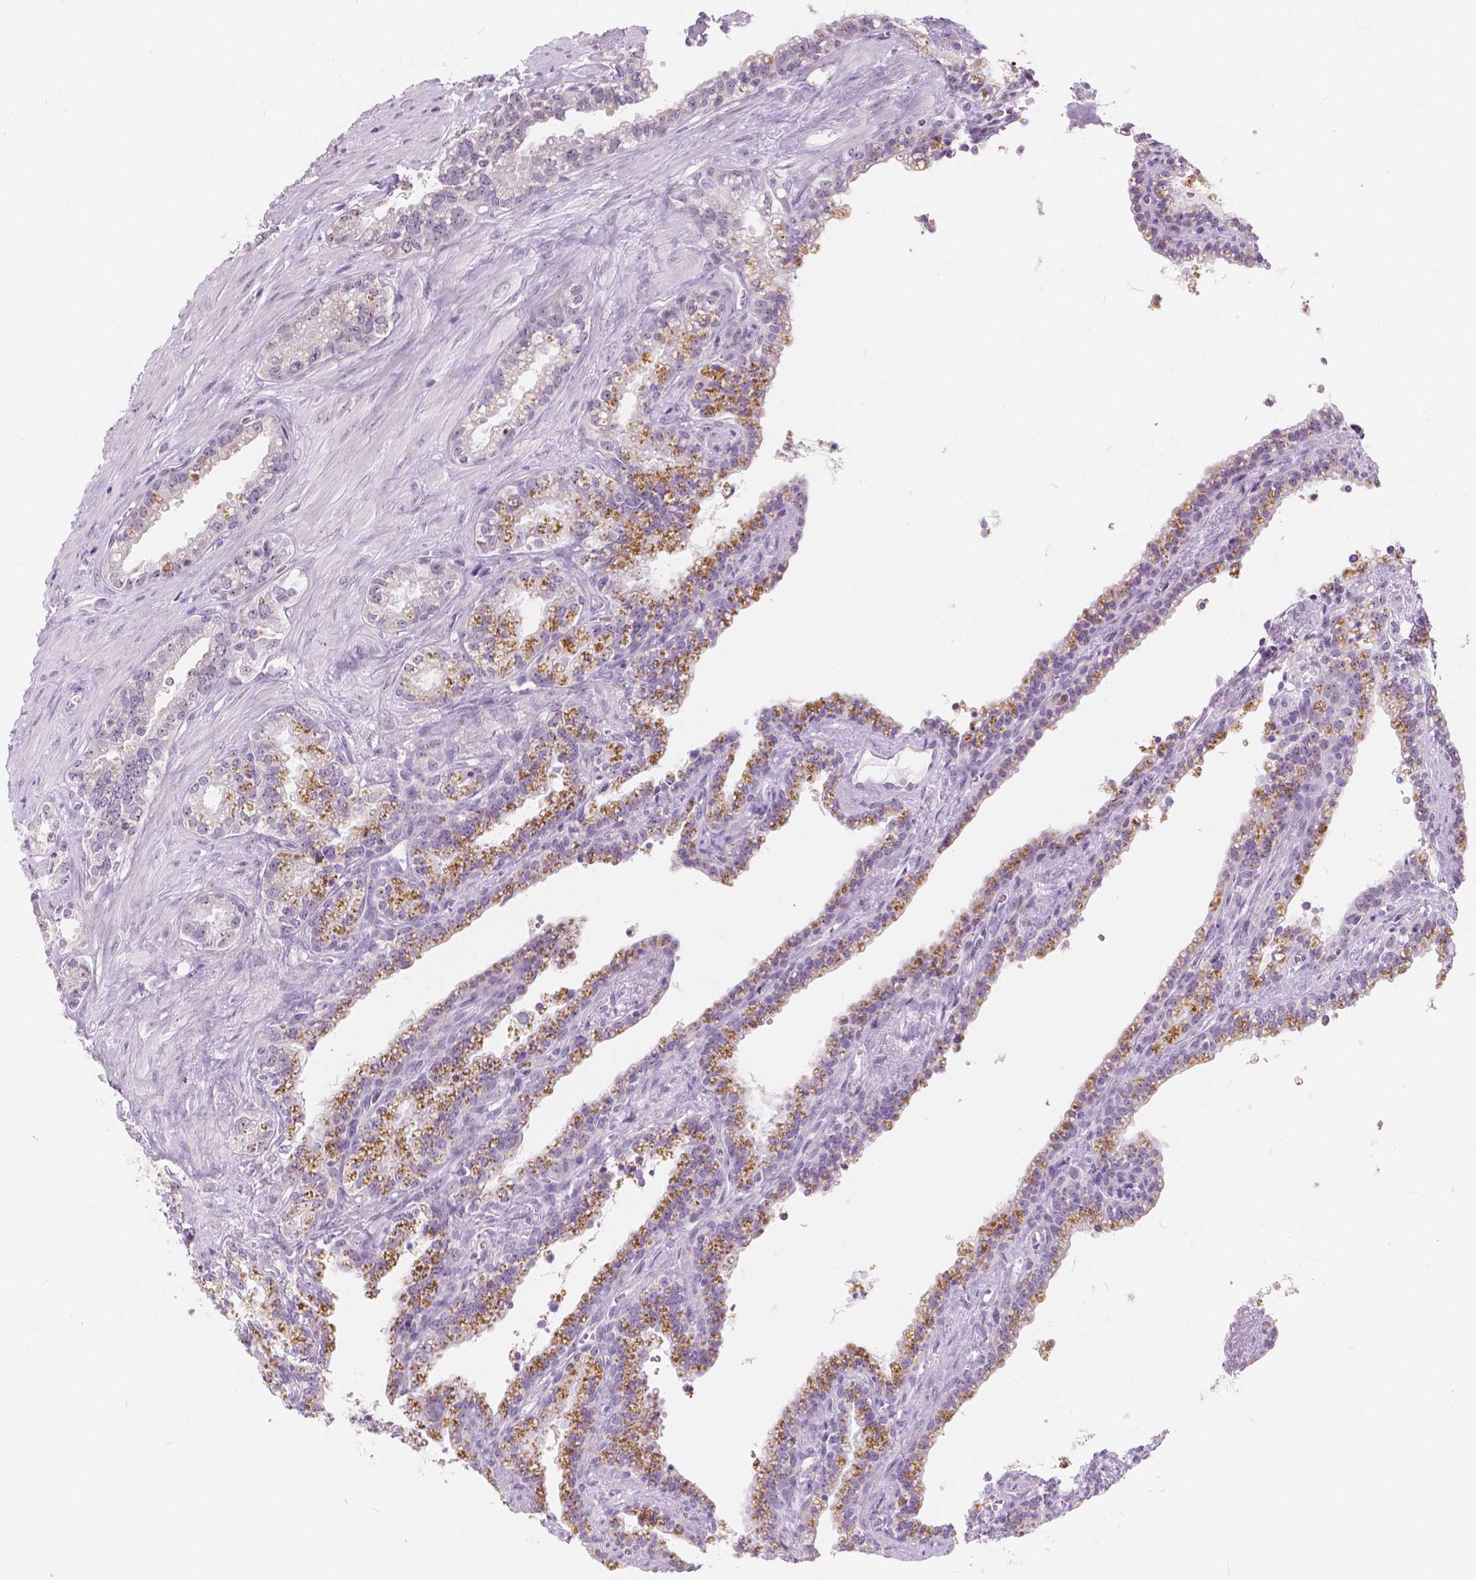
{"staining": {"intensity": "moderate", "quantity": "25%-75%", "location": "cytoplasmic/membranous"}, "tissue": "seminal vesicle", "cell_type": "Glandular cells", "image_type": "normal", "snomed": [{"axis": "morphology", "description": "Normal tissue, NOS"}, {"axis": "morphology", "description": "Urothelial carcinoma, NOS"}, {"axis": "topography", "description": "Urinary bladder"}, {"axis": "topography", "description": "Seminal veicle"}], "caption": "Immunohistochemistry of benign seminal vesicle exhibits medium levels of moderate cytoplasmic/membranous staining in about 25%-75% of glandular cells.", "gene": "NOLC1", "patient": {"sex": "male", "age": 76}}